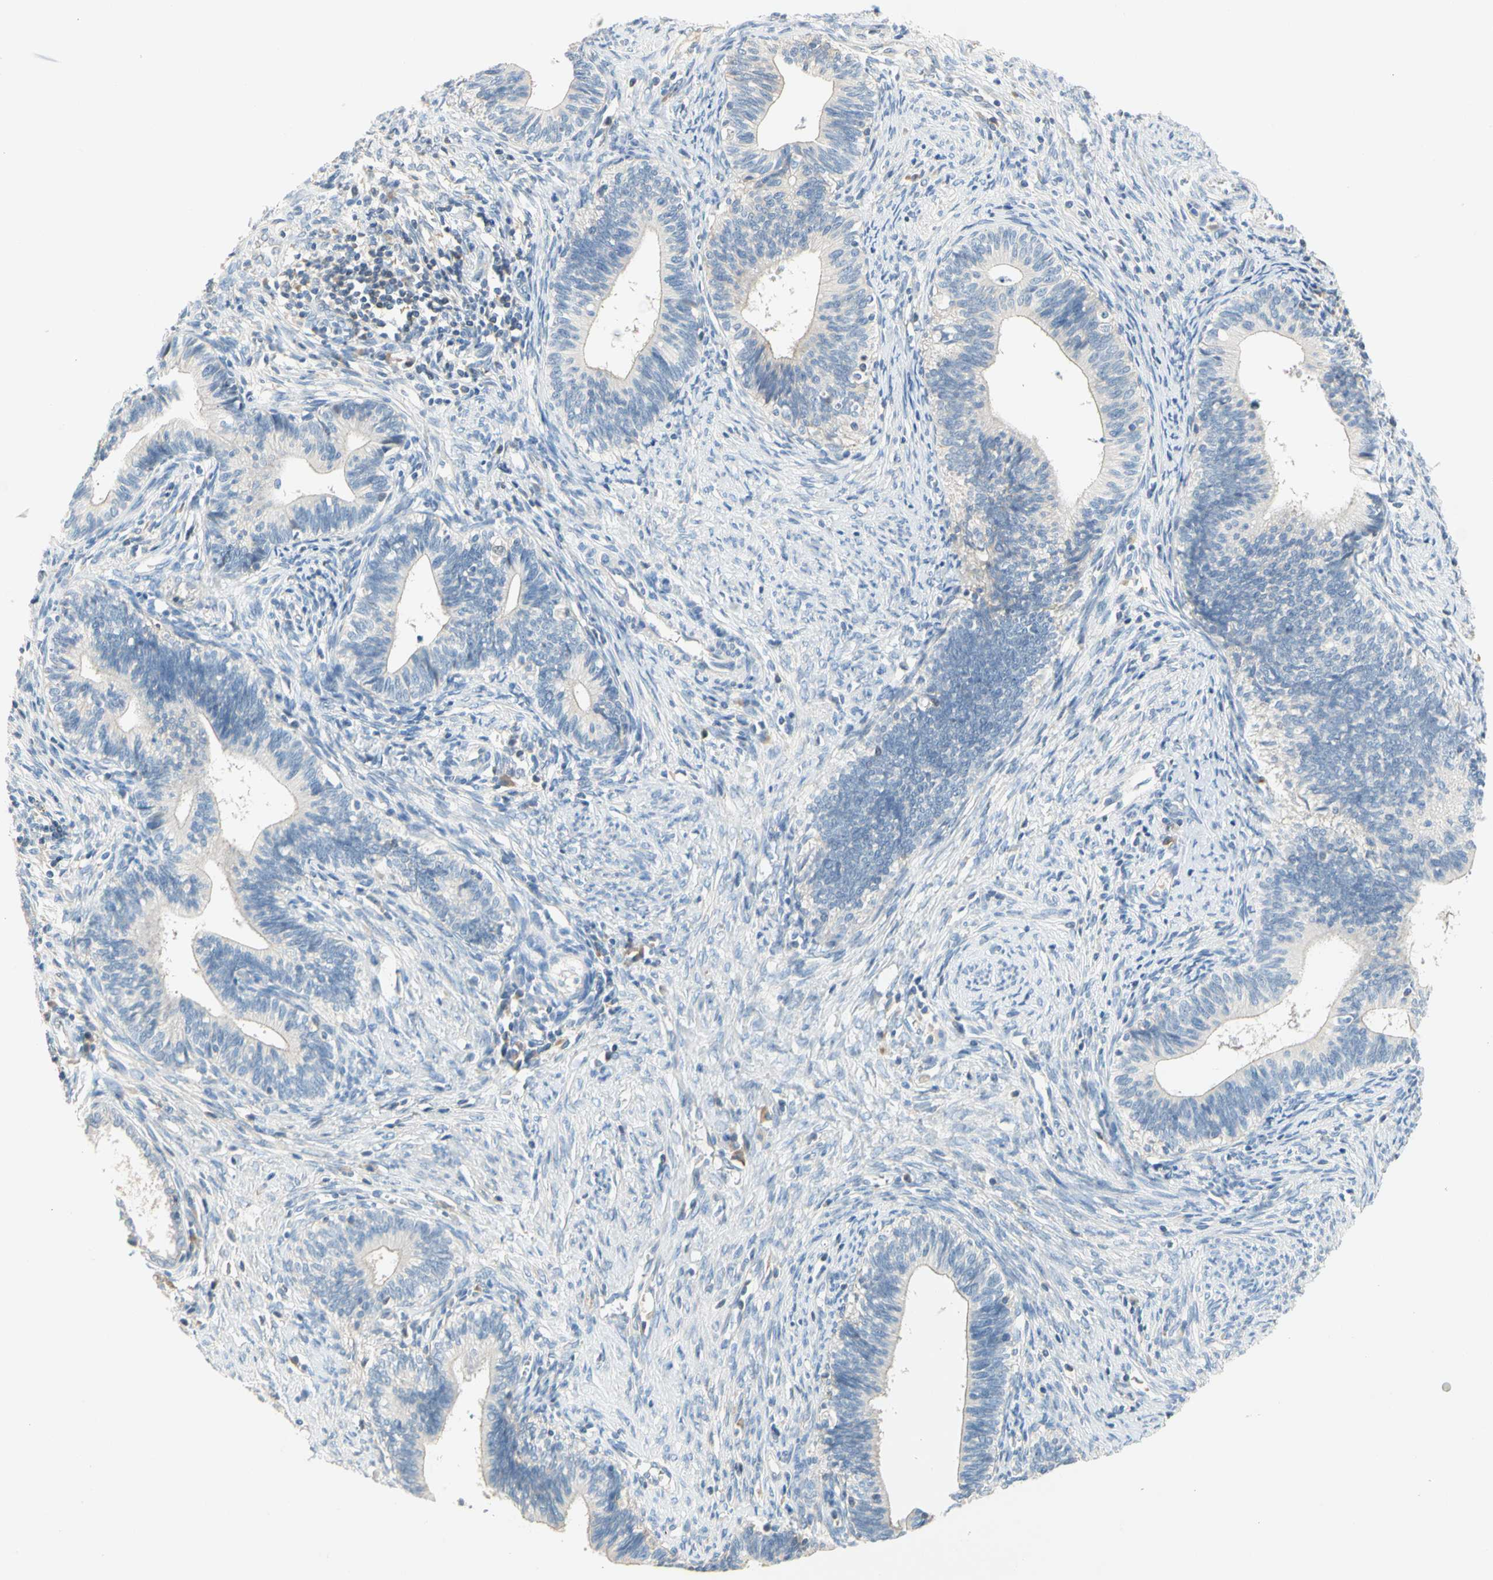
{"staining": {"intensity": "negative", "quantity": "none", "location": "none"}, "tissue": "cervical cancer", "cell_type": "Tumor cells", "image_type": "cancer", "snomed": [{"axis": "morphology", "description": "Adenocarcinoma, NOS"}, {"axis": "topography", "description": "Cervix"}], "caption": "Human cervical cancer stained for a protein using immunohistochemistry shows no expression in tumor cells.", "gene": "CCM2L", "patient": {"sex": "female", "age": 44}}